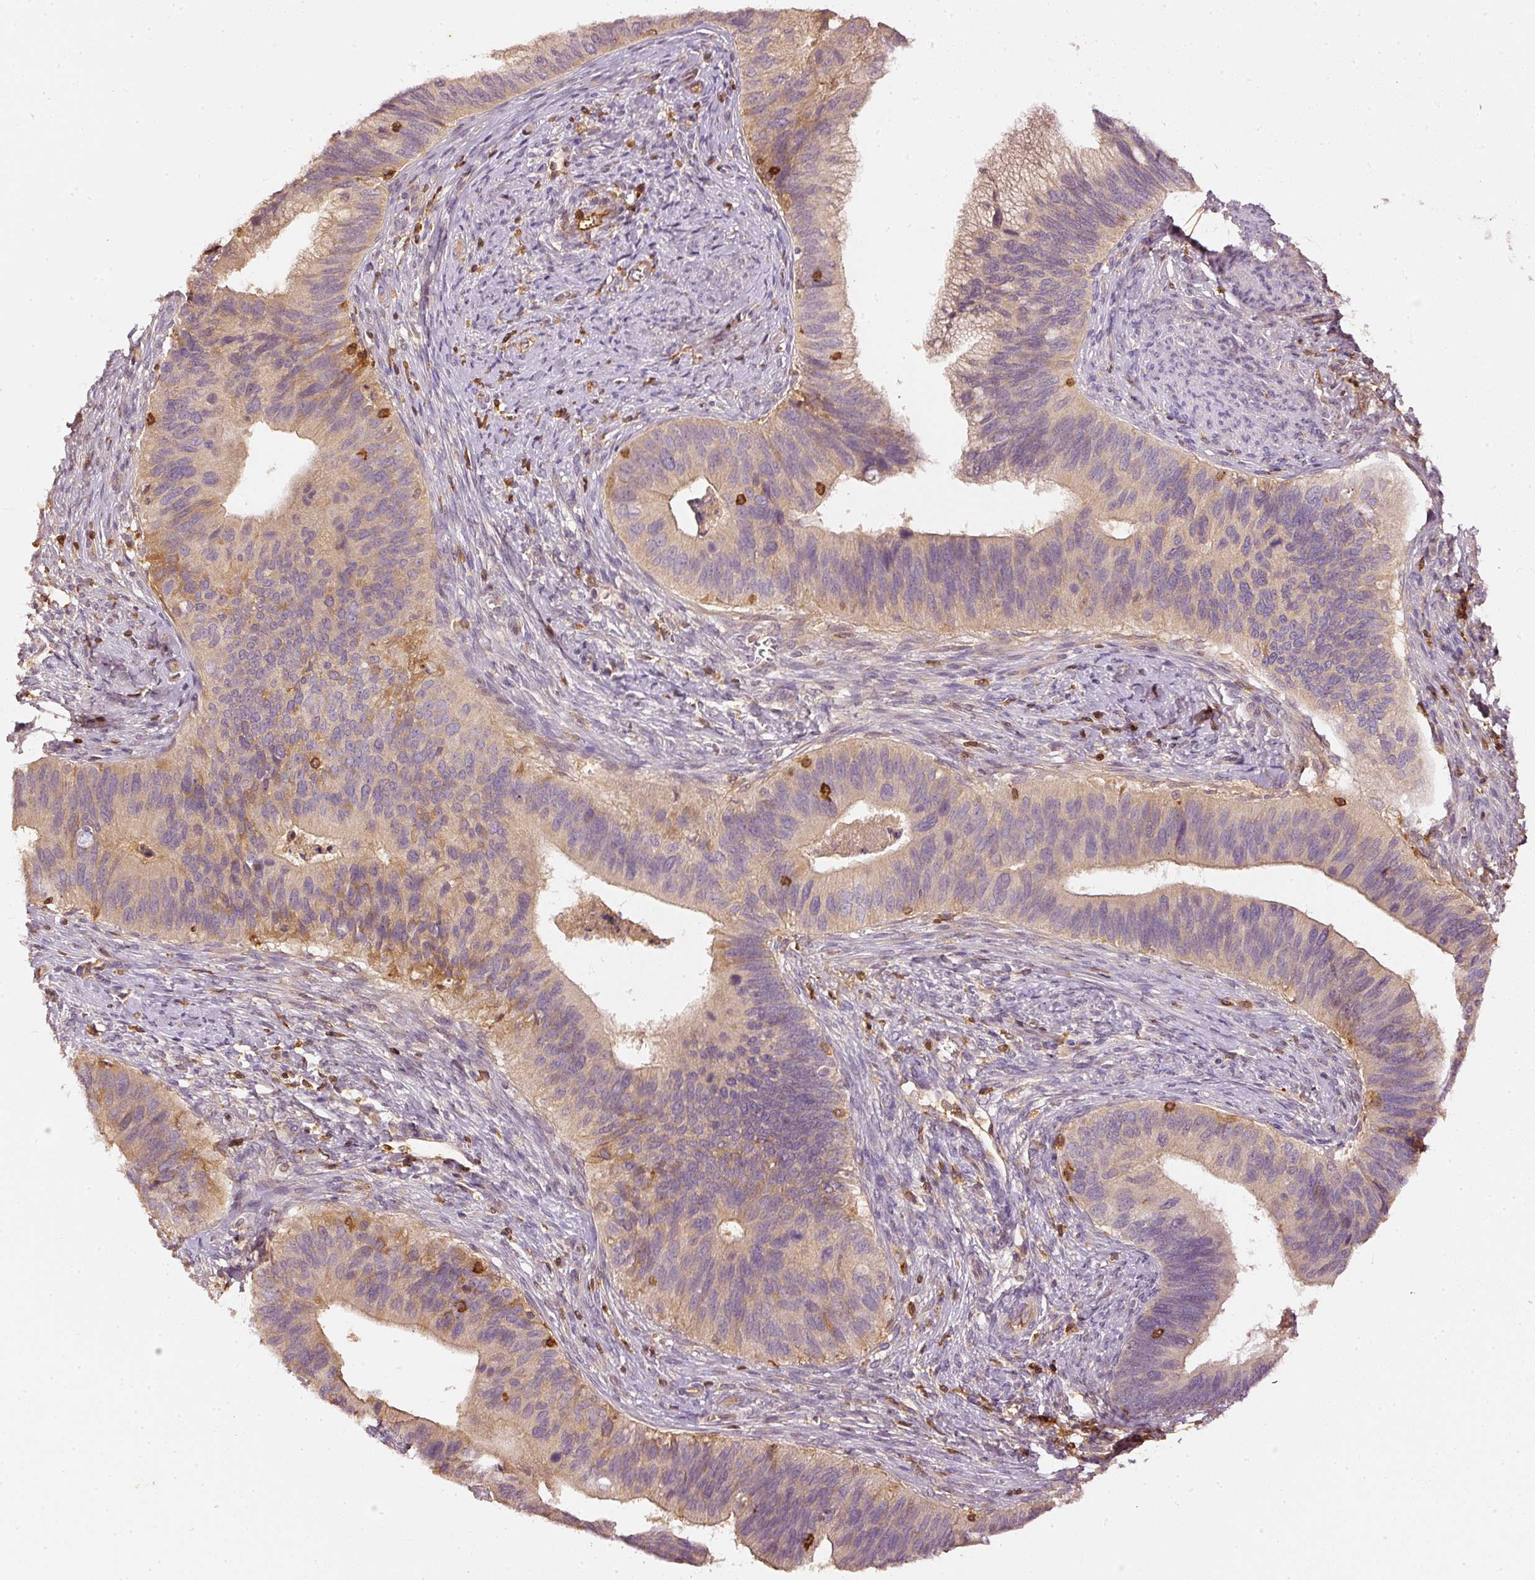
{"staining": {"intensity": "weak", "quantity": "25%-75%", "location": "cytoplasmic/membranous"}, "tissue": "cervical cancer", "cell_type": "Tumor cells", "image_type": "cancer", "snomed": [{"axis": "morphology", "description": "Adenocarcinoma, NOS"}, {"axis": "topography", "description": "Cervix"}], "caption": "Cervical cancer tissue shows weak cytoplasmic/membranous staining in approximately 25%-75% of tumor cells", "gene": "EVL", "patient": {"sex": "female", "age": 42}}